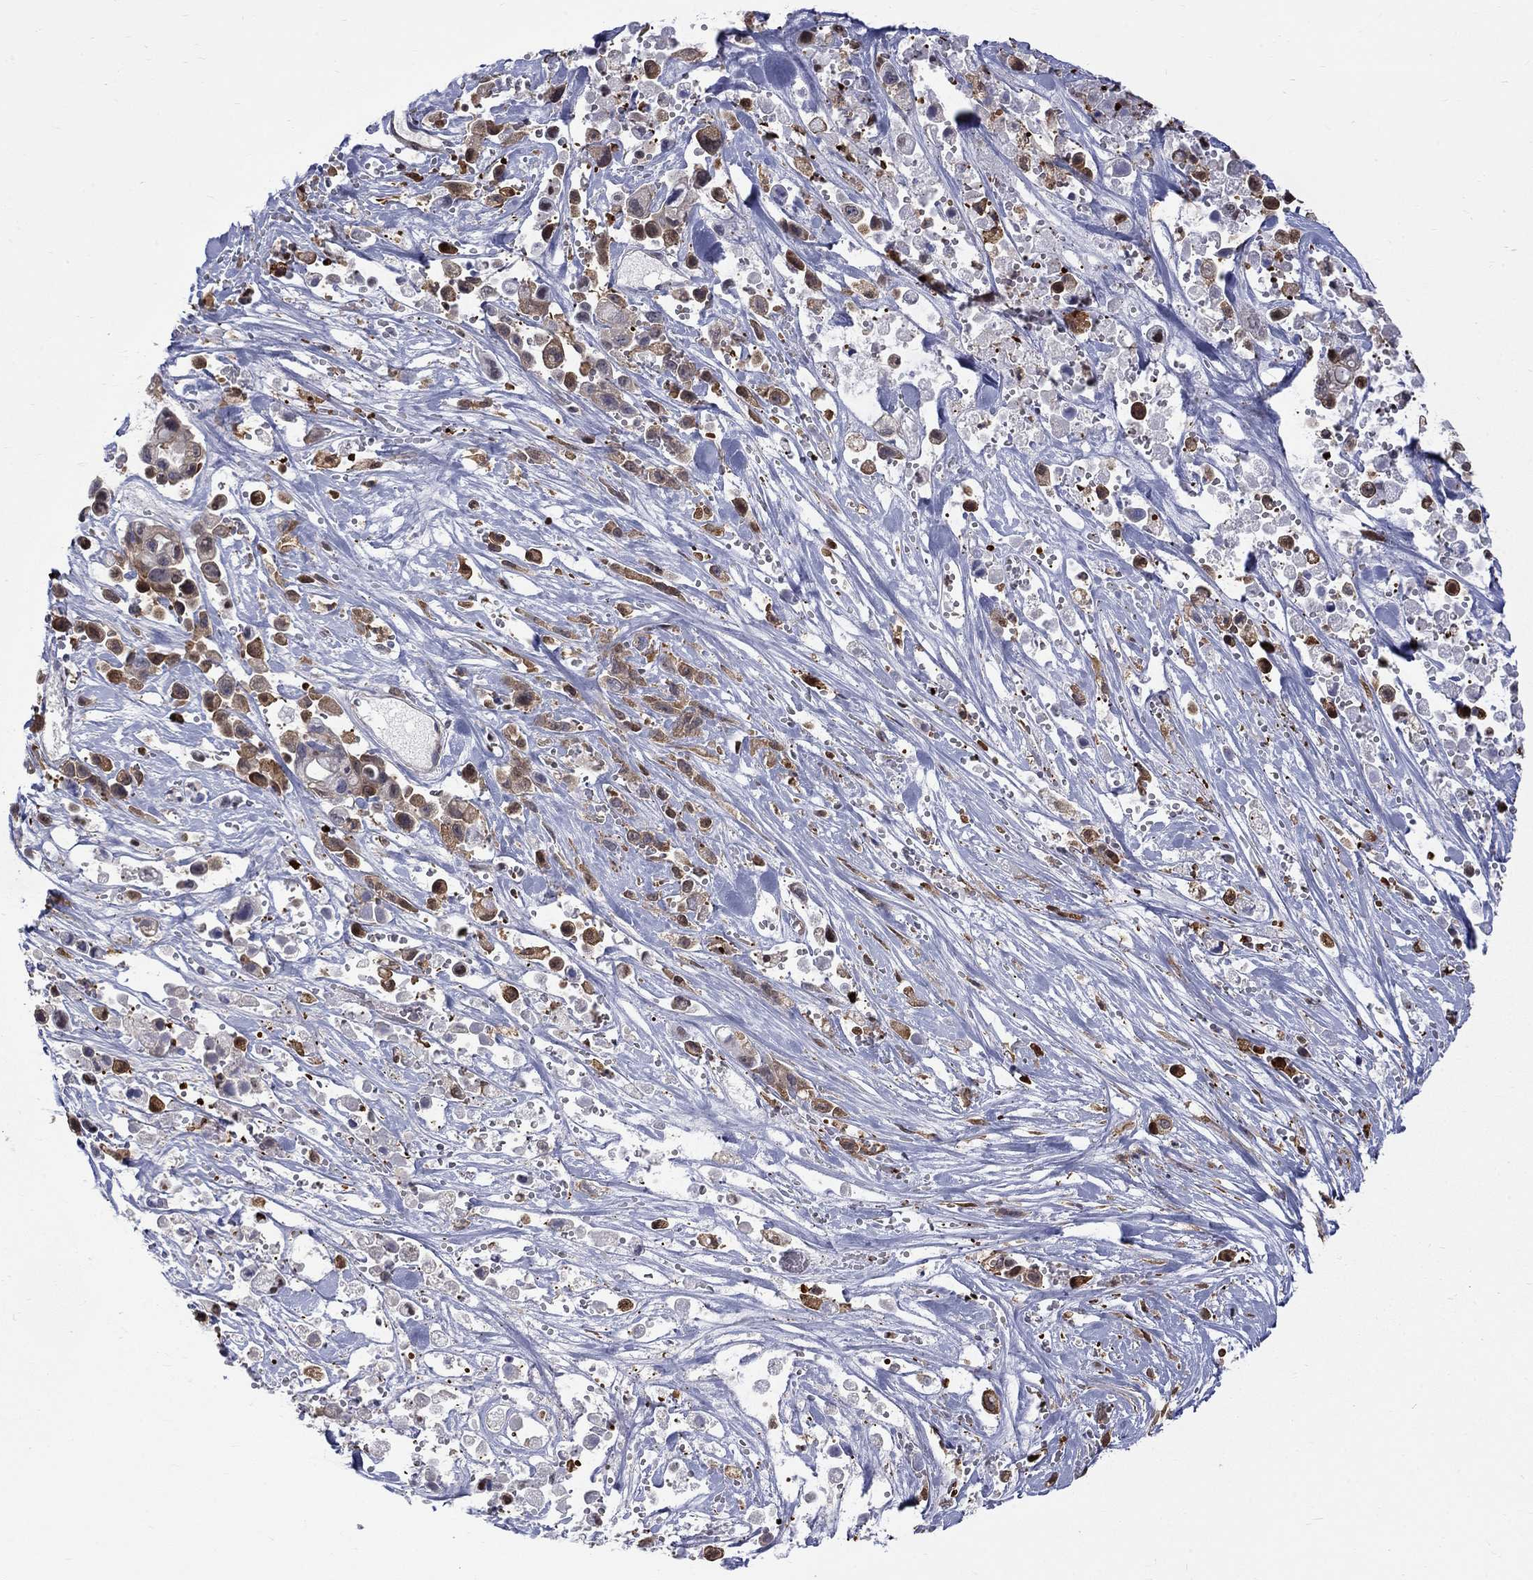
{"staining": {"intensity": "moderate", "quantity": ">75%", "location": "cytoplasmic/membranous"}, "tissue": "pancreatic cancer", "cell_type": "Tumor cells", "image_type": "cancer", "snomed": [{"axis": "morphology", "description": "Adenocarcinoma, NOS"}, {"axis": "topography", "description": "Pancreas"}], "caption": "Protein staining of adenocarcinoma (pancreatic) tissue shows moderate cytoplasmic/membranous expression in about >75% of tumor cells.", "gene": "HKDC1", "patient": {"sex": "male", "age": 44}}